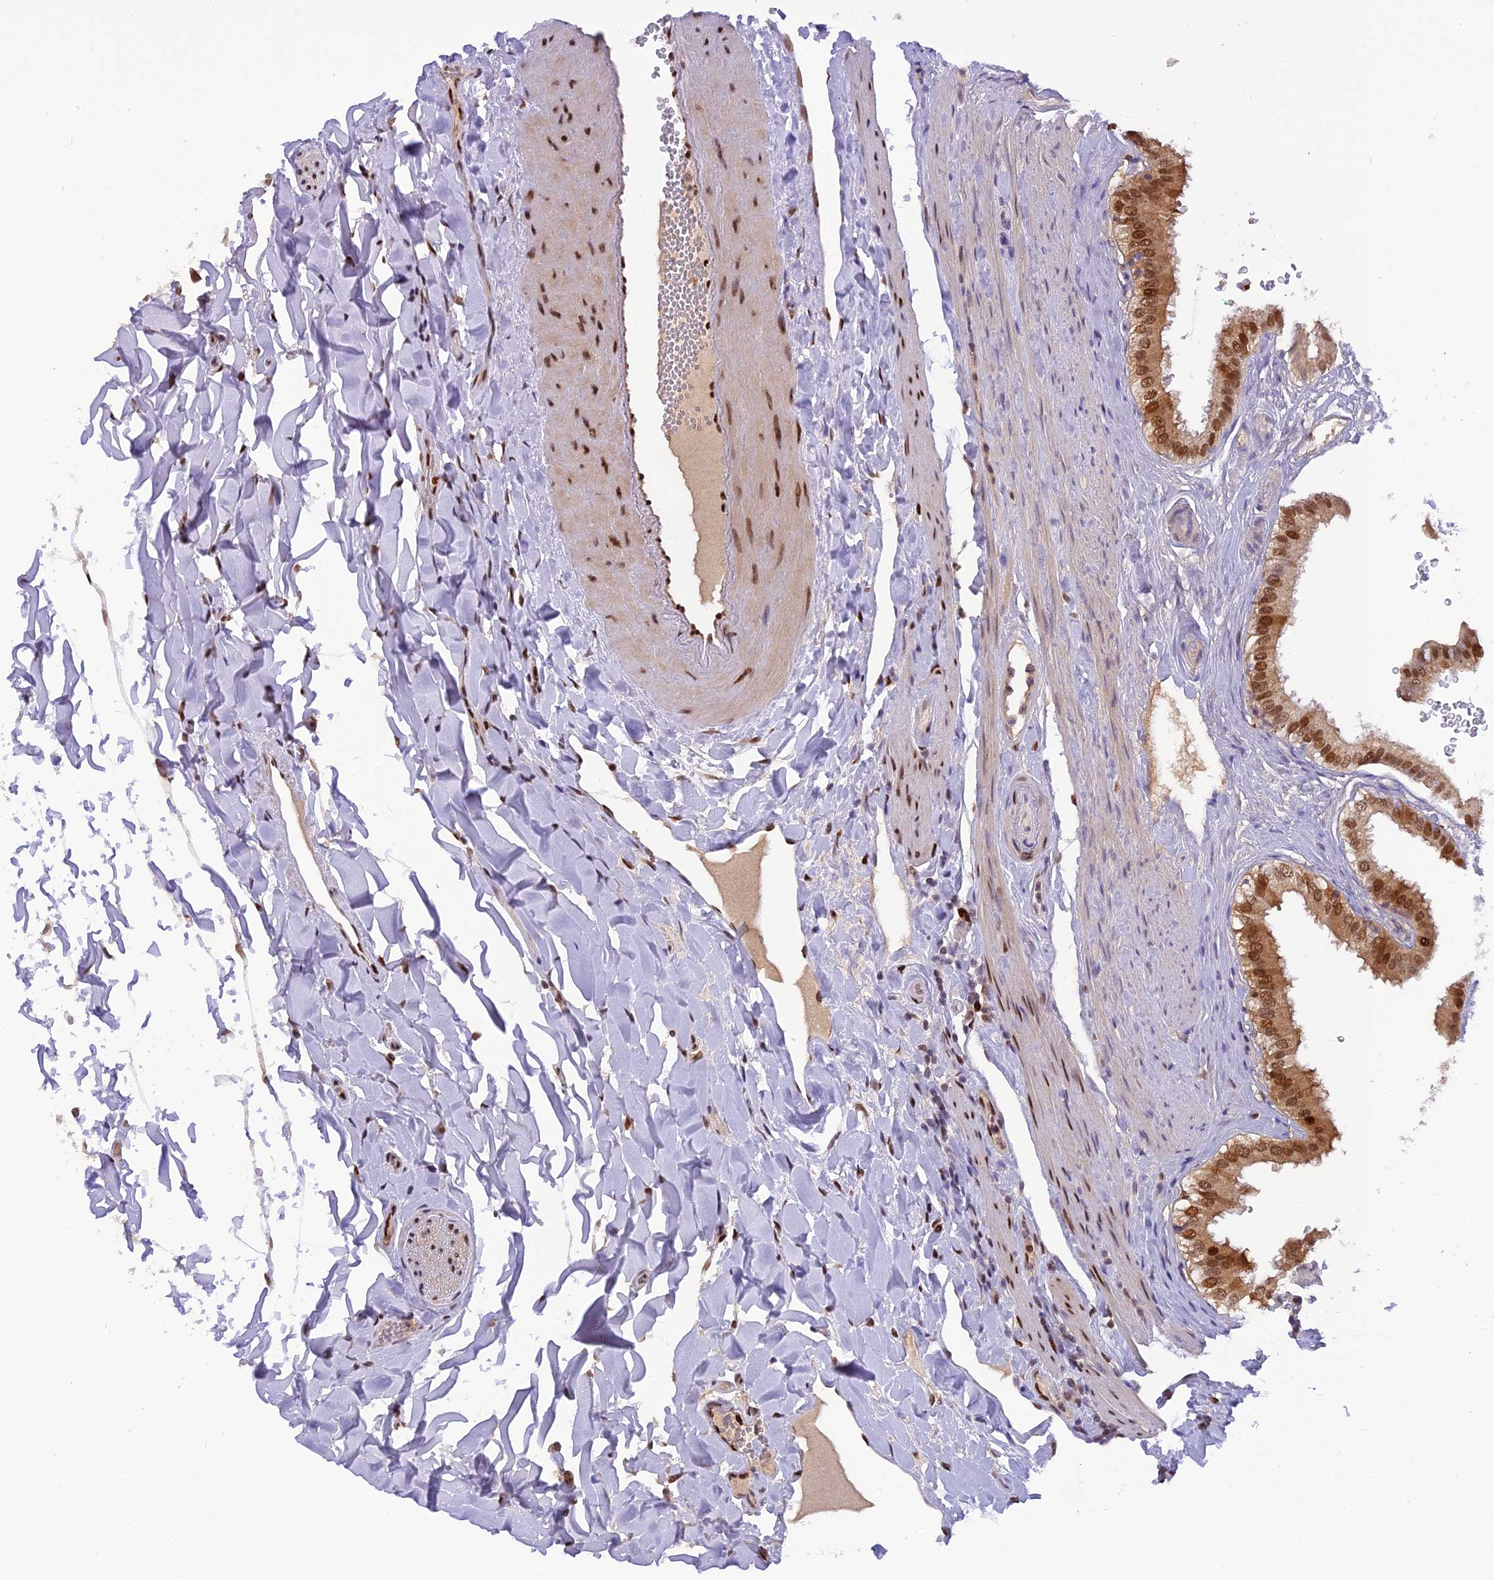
{"staining": {"intensity": "strong", "quantity": ">75%", "location": "cytoplasmic/membranous,nuclear"}, "tissue": "gallbladder", "cell_type": "Glandular cells", "image_type": "normal", "snomed": [{"axis": "morphology", "description": "Normal tissue, NOS"}, {"axis": "topography", "description": "Gallbladder"}], "caption": "Strong cytoplasmic/membranous,nuclear expression for a protein is appreciated in approximately >75% of glandular cells of unremarkable gallbladder using immunohistochemistry.", "gene": "RABGGTA", "patient": {"sex": "female", "age": 61}}